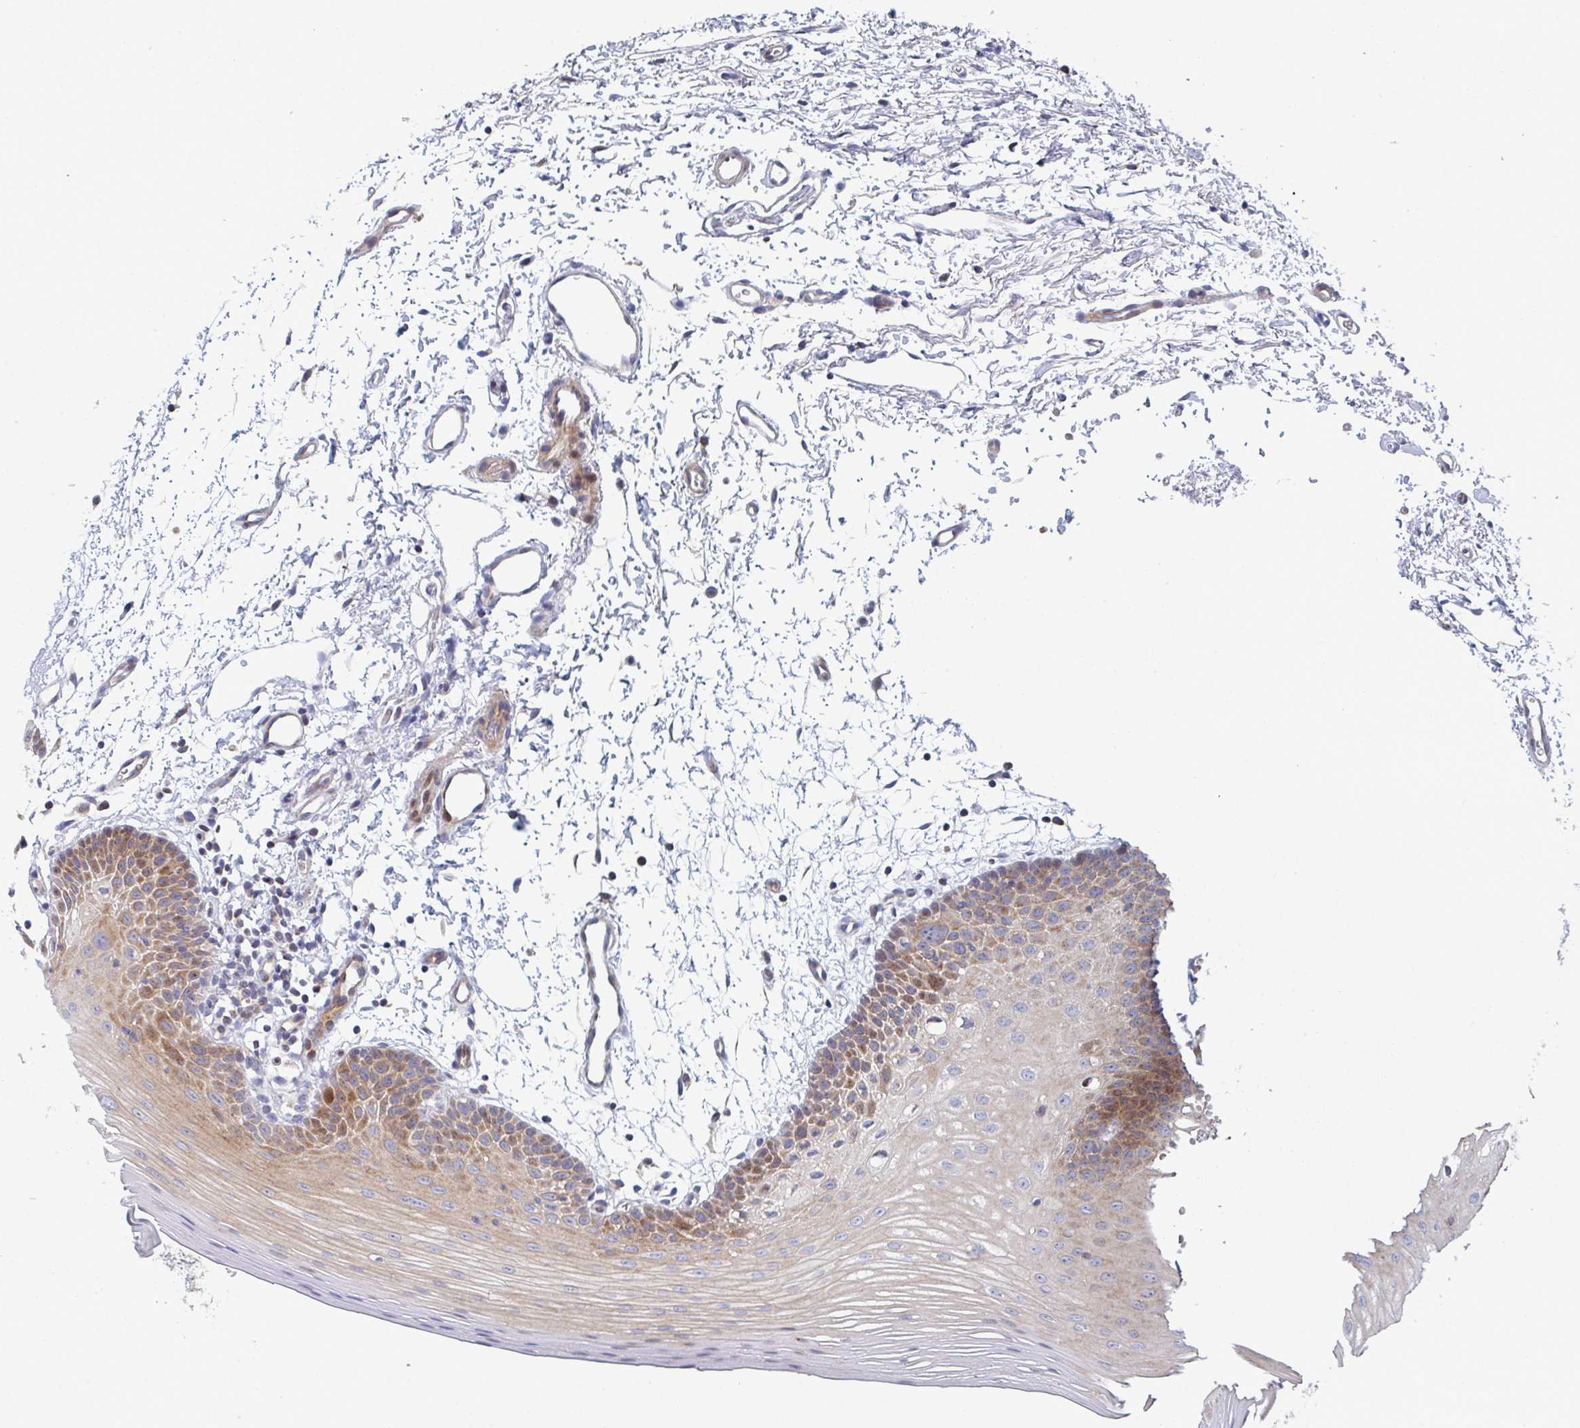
{"staining": {"intensity": "moderate", "quantity": "25%-75%", "location": "cytoplasmic/membranous,nuclear"}, "tissue": "oral mucosa", "cell_type": "Squamous epithelial cells", "image_type": "normal", "snomed": [{"axis": "morphology", "description": "Normal tissue, NOS"}, {"axis": "topography", "description": "Oral tissue"}], "caption": "Benign oral mucosa reveals moderate cytoplasmic/membranous,nuclear positivity in approximately 25%-75% of squamous epithelial cells, visualized by immunohistochemistry. (DAB IHC, brown staining for protein, blue staining for nuclei).", "gene": "ZNF644", "patient": {"sex": "female", "age": 81}}